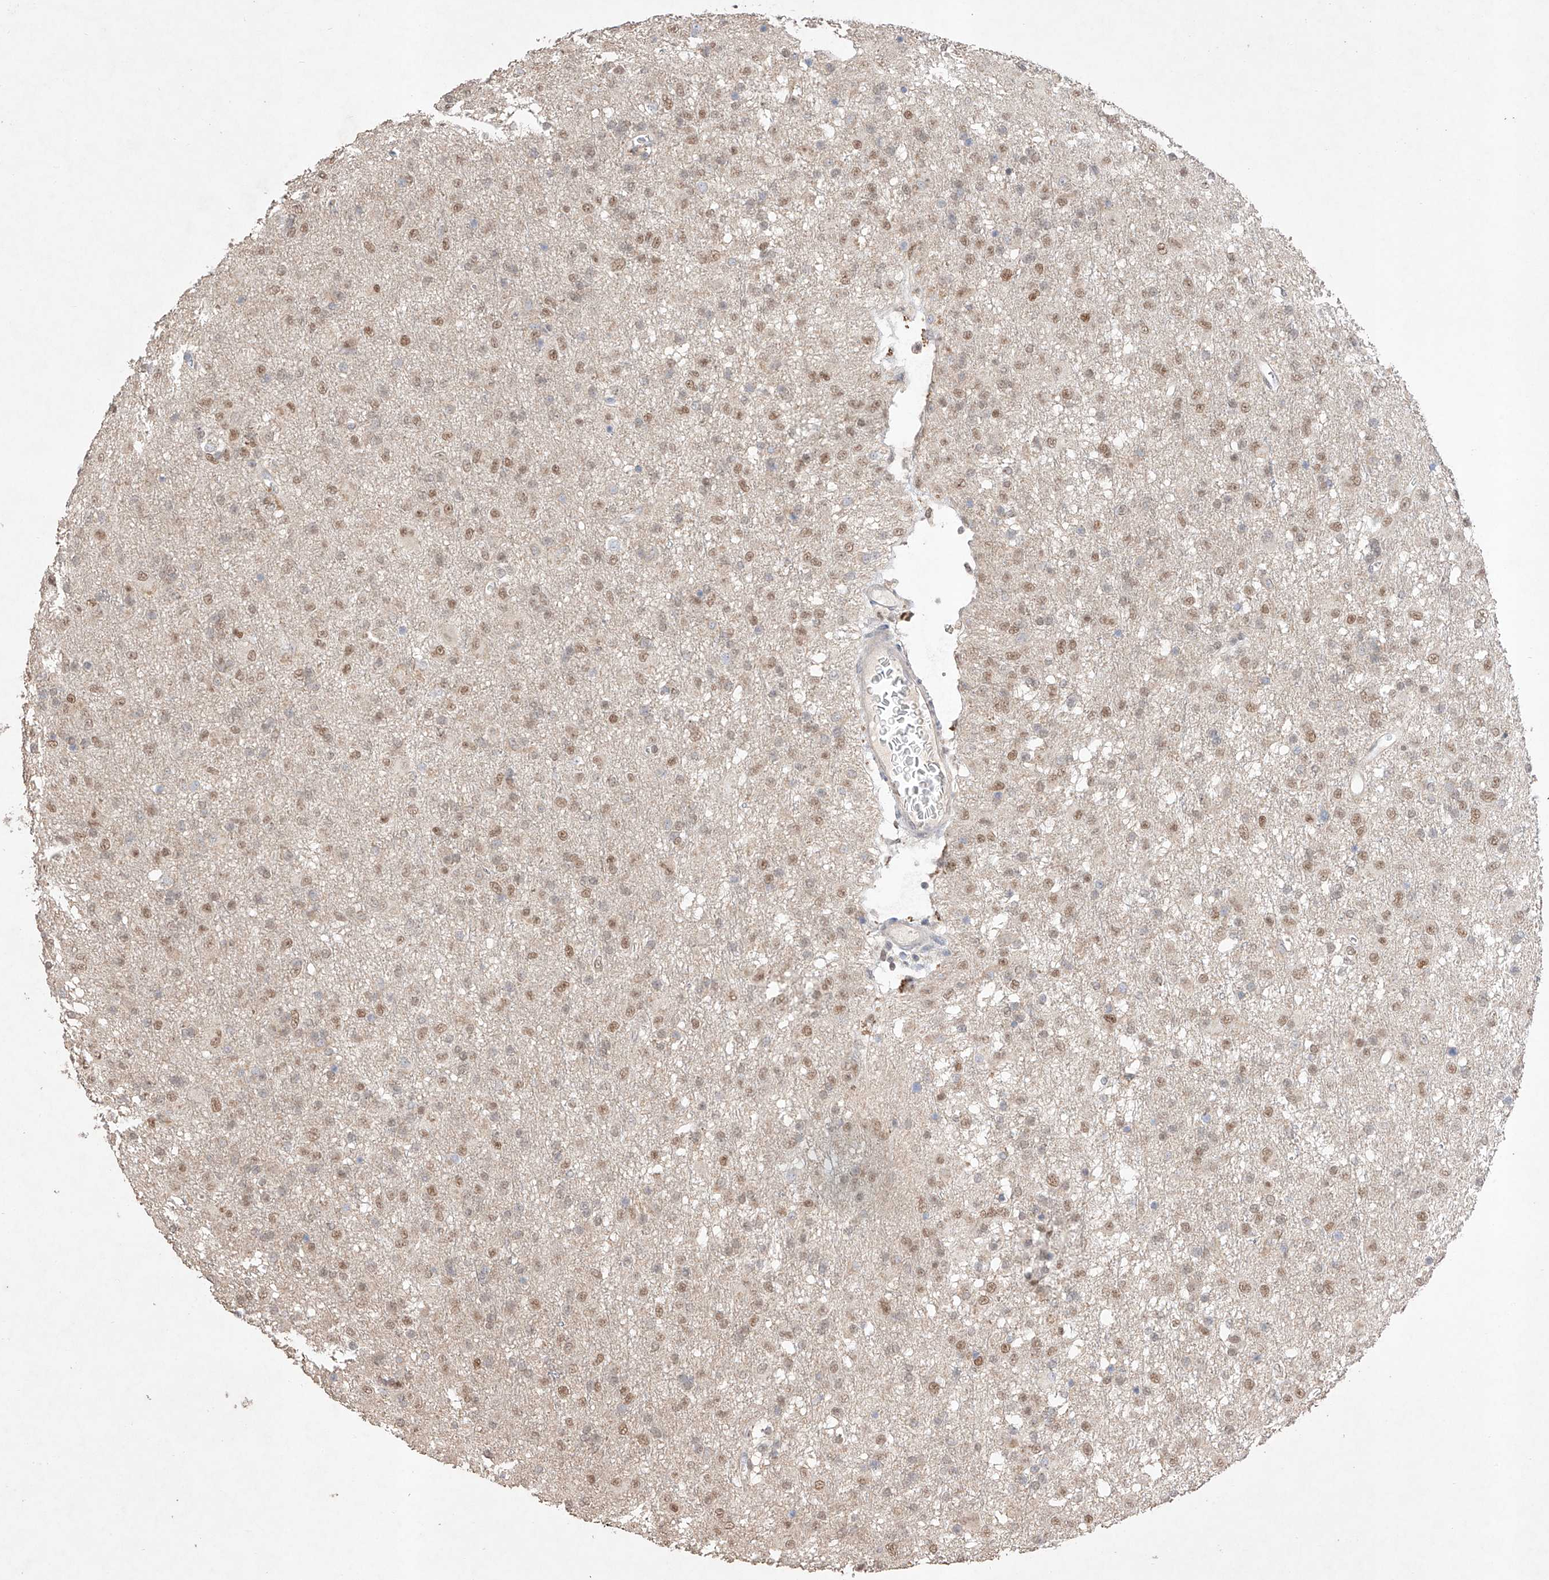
{"staining": {"intensity": "weak", "quantity": "25%-75%", "location": "nuclear"}, "tissue": "glioma", "cell_type": "Tumor cells", "image_type": "cancer", "snomed": [{"axis": "morphology", "description": "Glioma, malignant, Low grade"}, {"axis": "topography", "description": "Brain"}], "caption": "Malignant glioma (low-grade) stained with IHC reveals weak nuclear staining in approximately 25%-75% of tumor cells.", "gene": "APIP", "patient": {"sex": "male", "age": 65}}